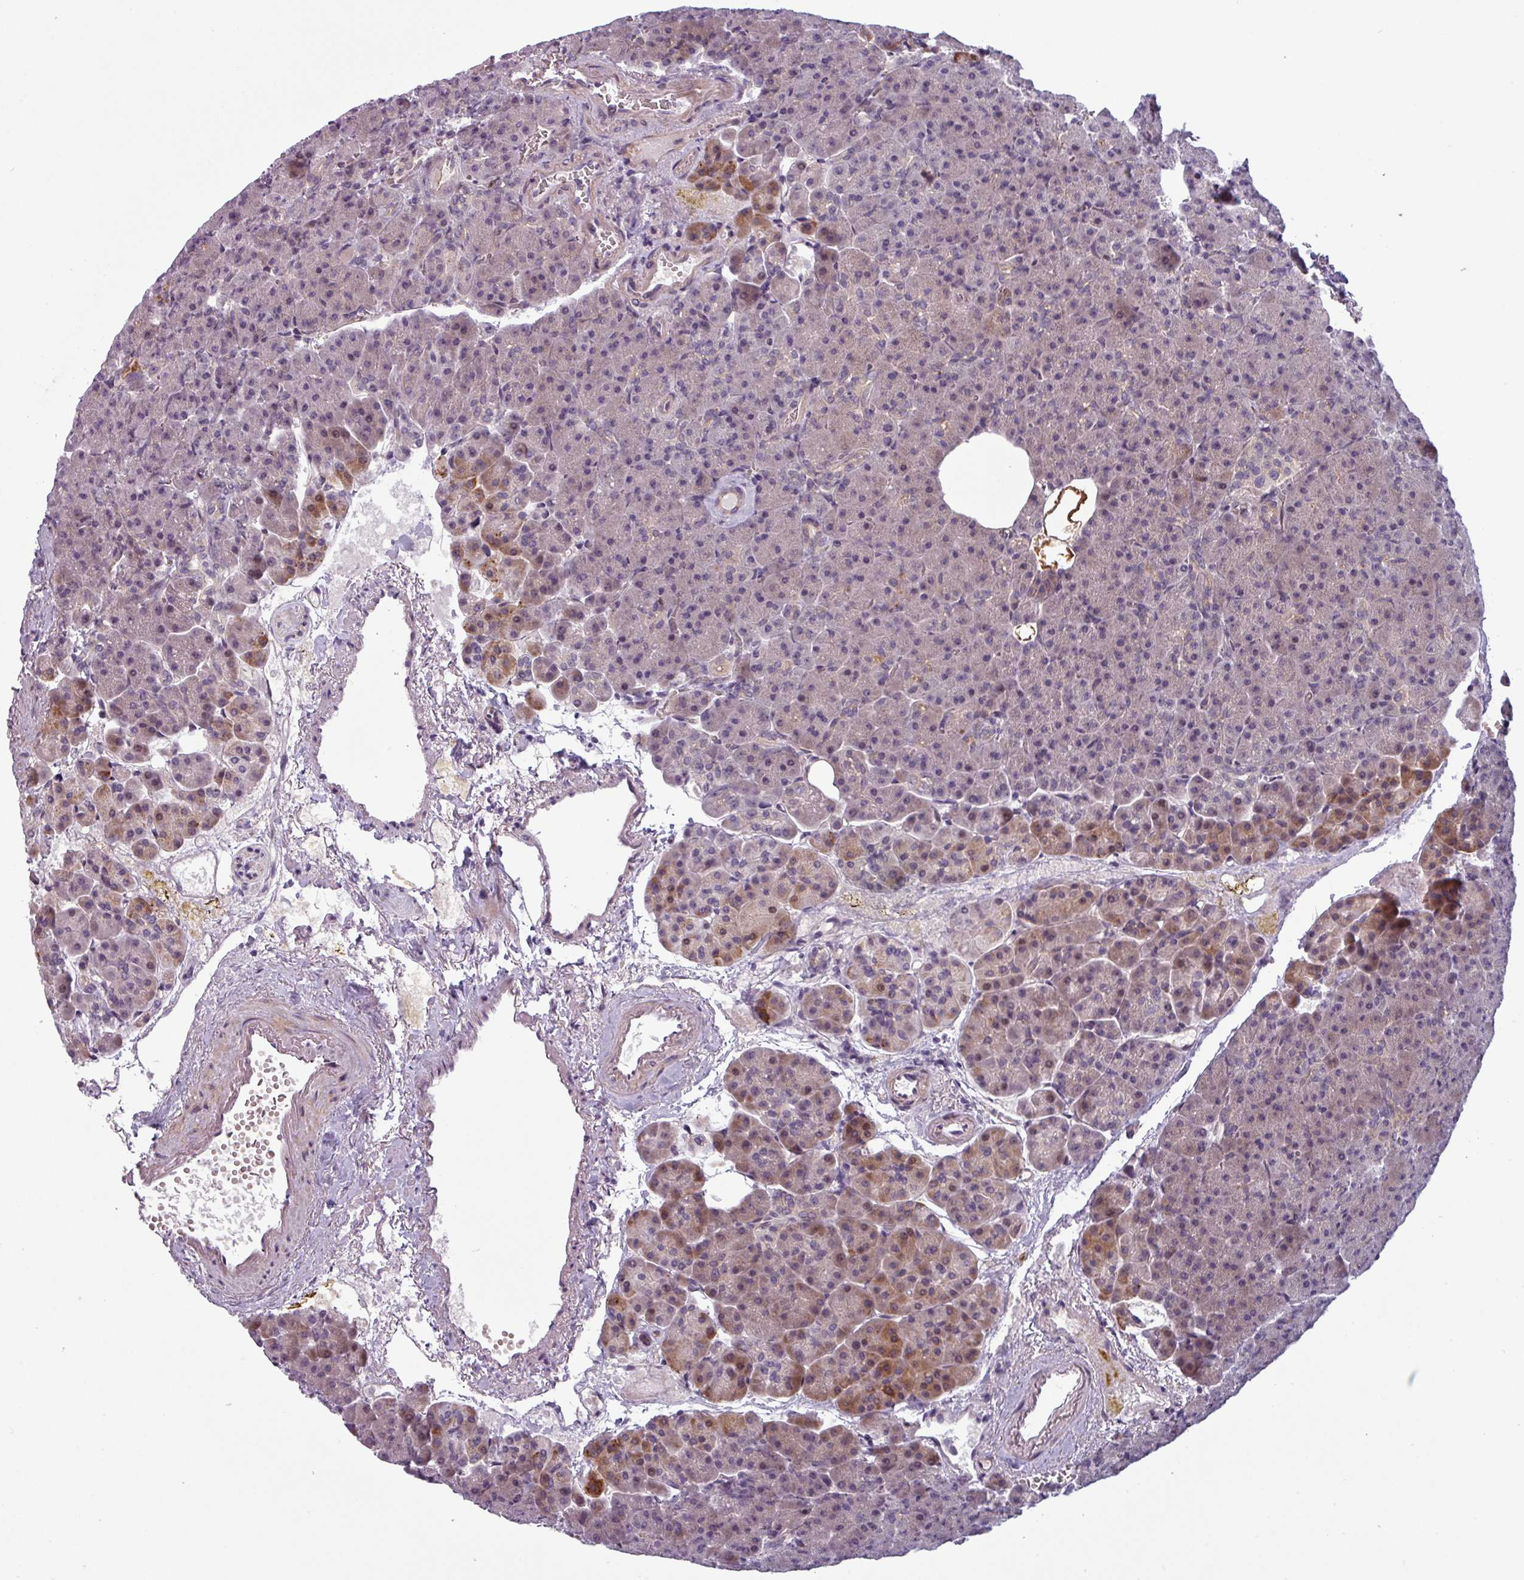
{"staining": {"intensity": "moderate", "quantity": "<25%", "location": "cytoplasmic/membranous"}, "tissue": "pancreas", "cell_type": "Exocrine glandular cells", "image_type": "normal", "snomed": [{"axis": "morphology", "description": "Normal tissue, NOS"}, {"axis": "topography", "description": "Pancreas"}], "caption": "Immunohistochemistry micrograph of normal pancreas stained for a protein (brown), which reveals low levels of moderate cytoplasmic/membranous expression in approximately <25% of exocrine glandular cells.", "gene": "PRAMEF12", "patient": {"sex": "female", "age": 74}}